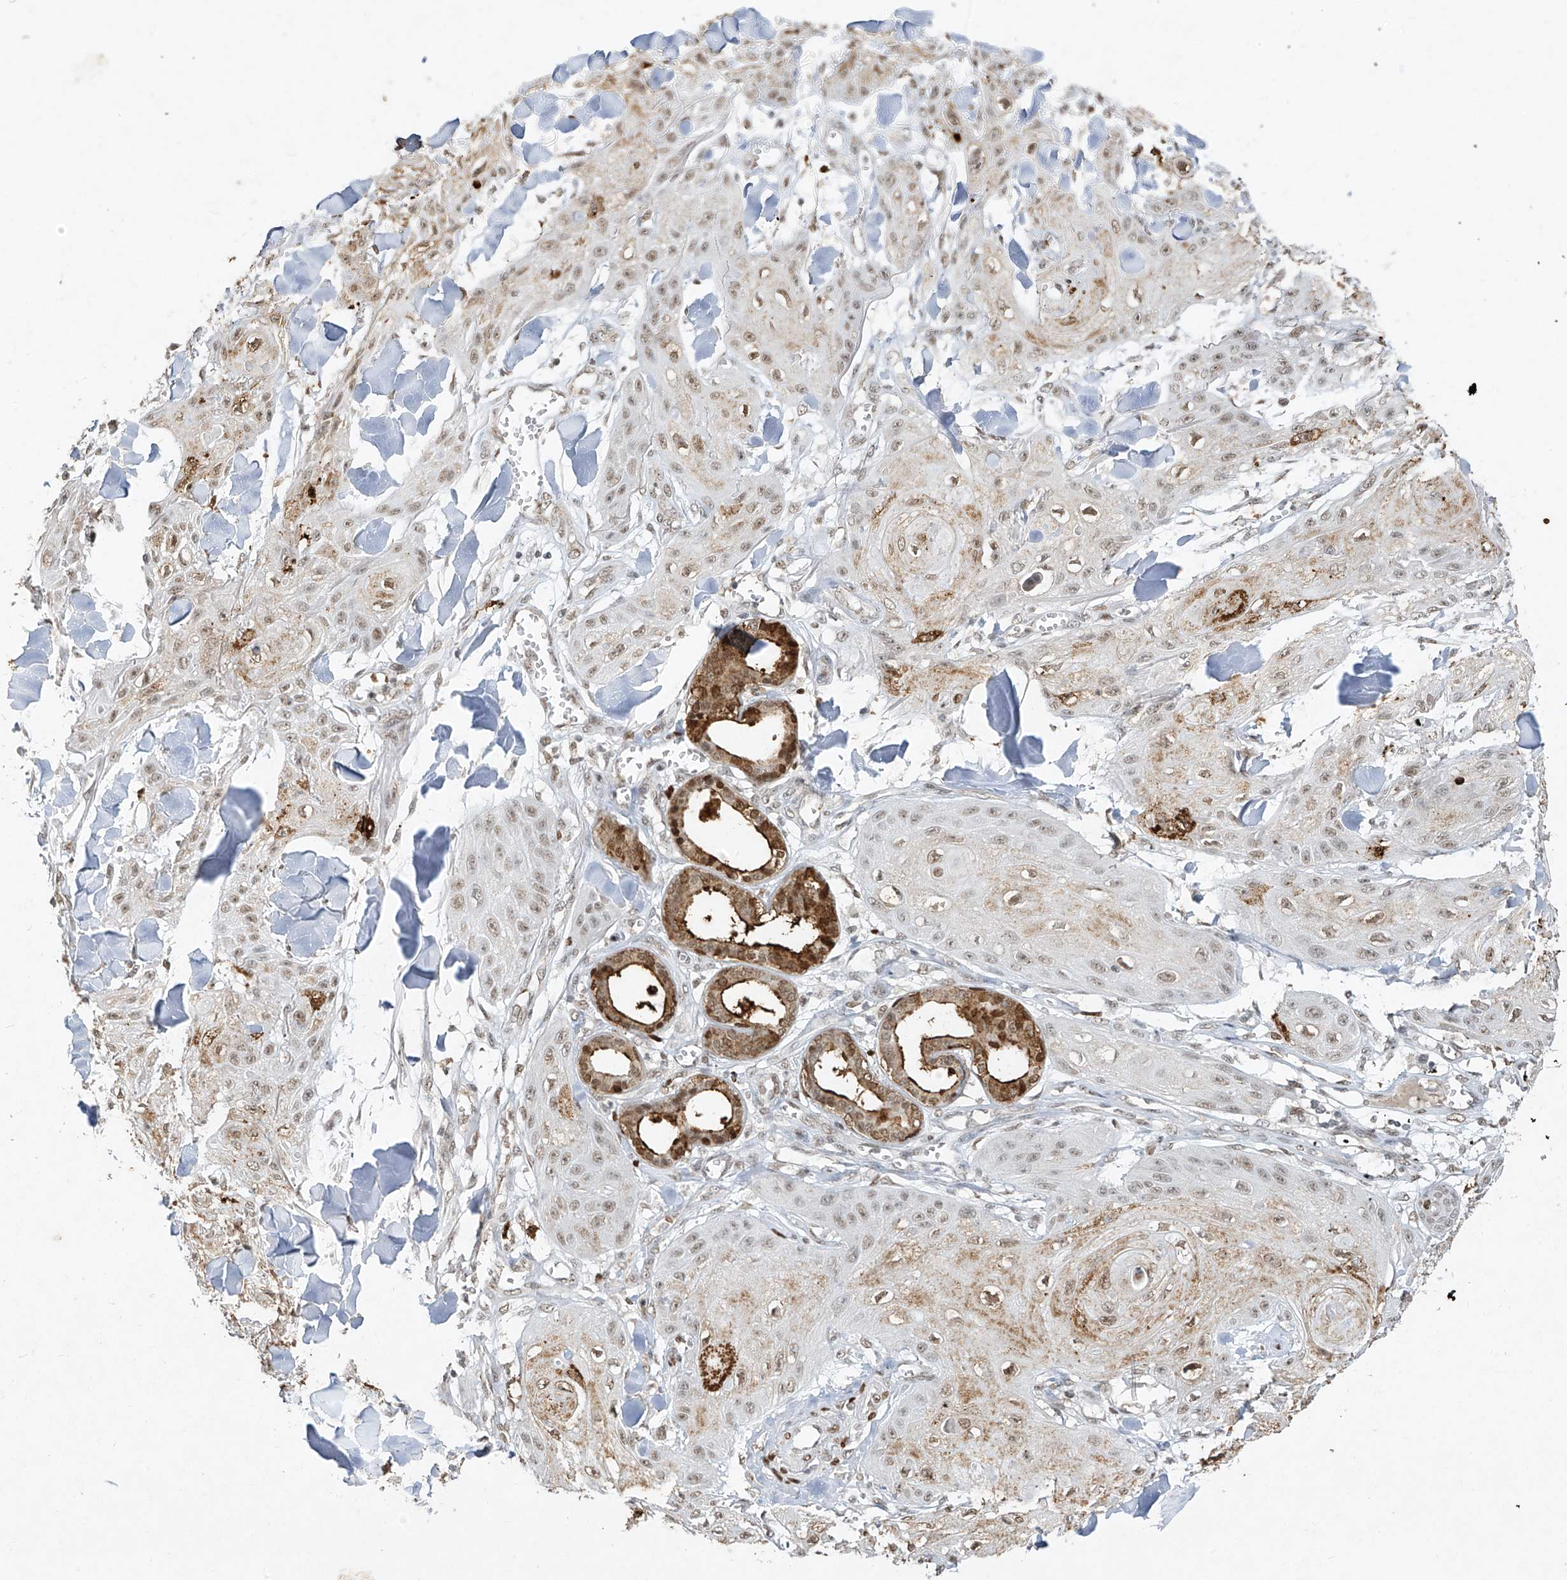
{"staining": {"intensity": "weak", "quantity": "25%-75%", "location": "nuclear"}, "tissue": "skin cancer", "cell_type": "Tumor cells", "image_type": "cancer", "snomed": [{"axis": "morphology", "description": "Squamous cell carcinoma, NOS"}, {"axis": "topography", "description": "Skin"}], "caption": "Skin cancer stained with DAB IHC demonstrates low levels of weak nuclear positivity in approximately 25%-75% of tumor cells.", "gene": "ATRIP", "patient": {"sex": "male", "age": 74}}